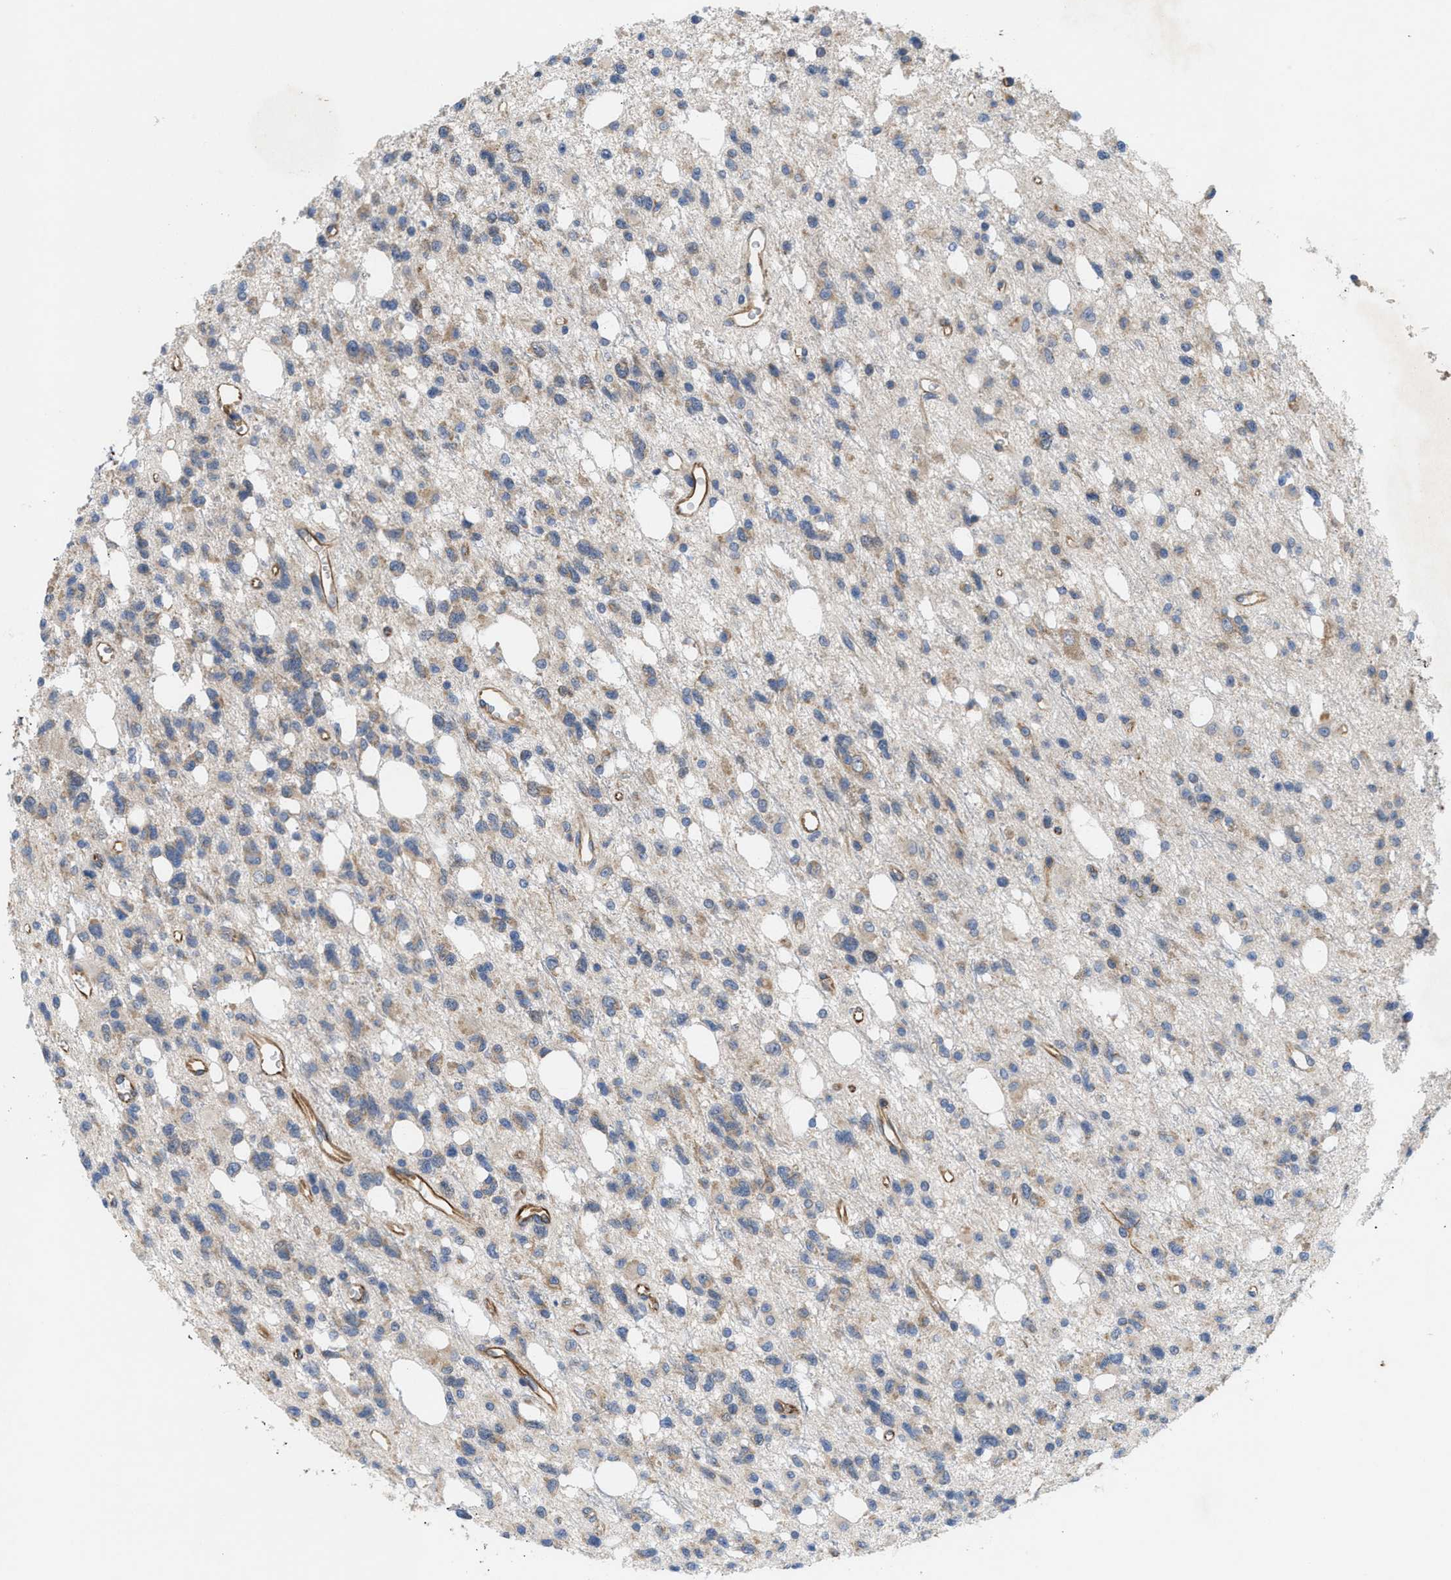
{"staining": {"intensity": "weak", "quantity": ">75%", "location": "cytoplasmic/membranous"}, "tissue": "glioma", "cell_type": "Tumor cells", "image_type": "cancer", "snomed": [{"axis": "morphology", "description": "Glioma, malignant, High grade"}, {"axis": "topography", "description": "Brain"}], "caption": "Immunohistochemistry (DAB (3,3'-diaminobenzidine)) staining of glioma reveals weak cytoplasmic/membranous protein staining in approximately >75% of tumor cells.", "gene": "UBAP2", "patient": {"sex": "female", "age": 62}}